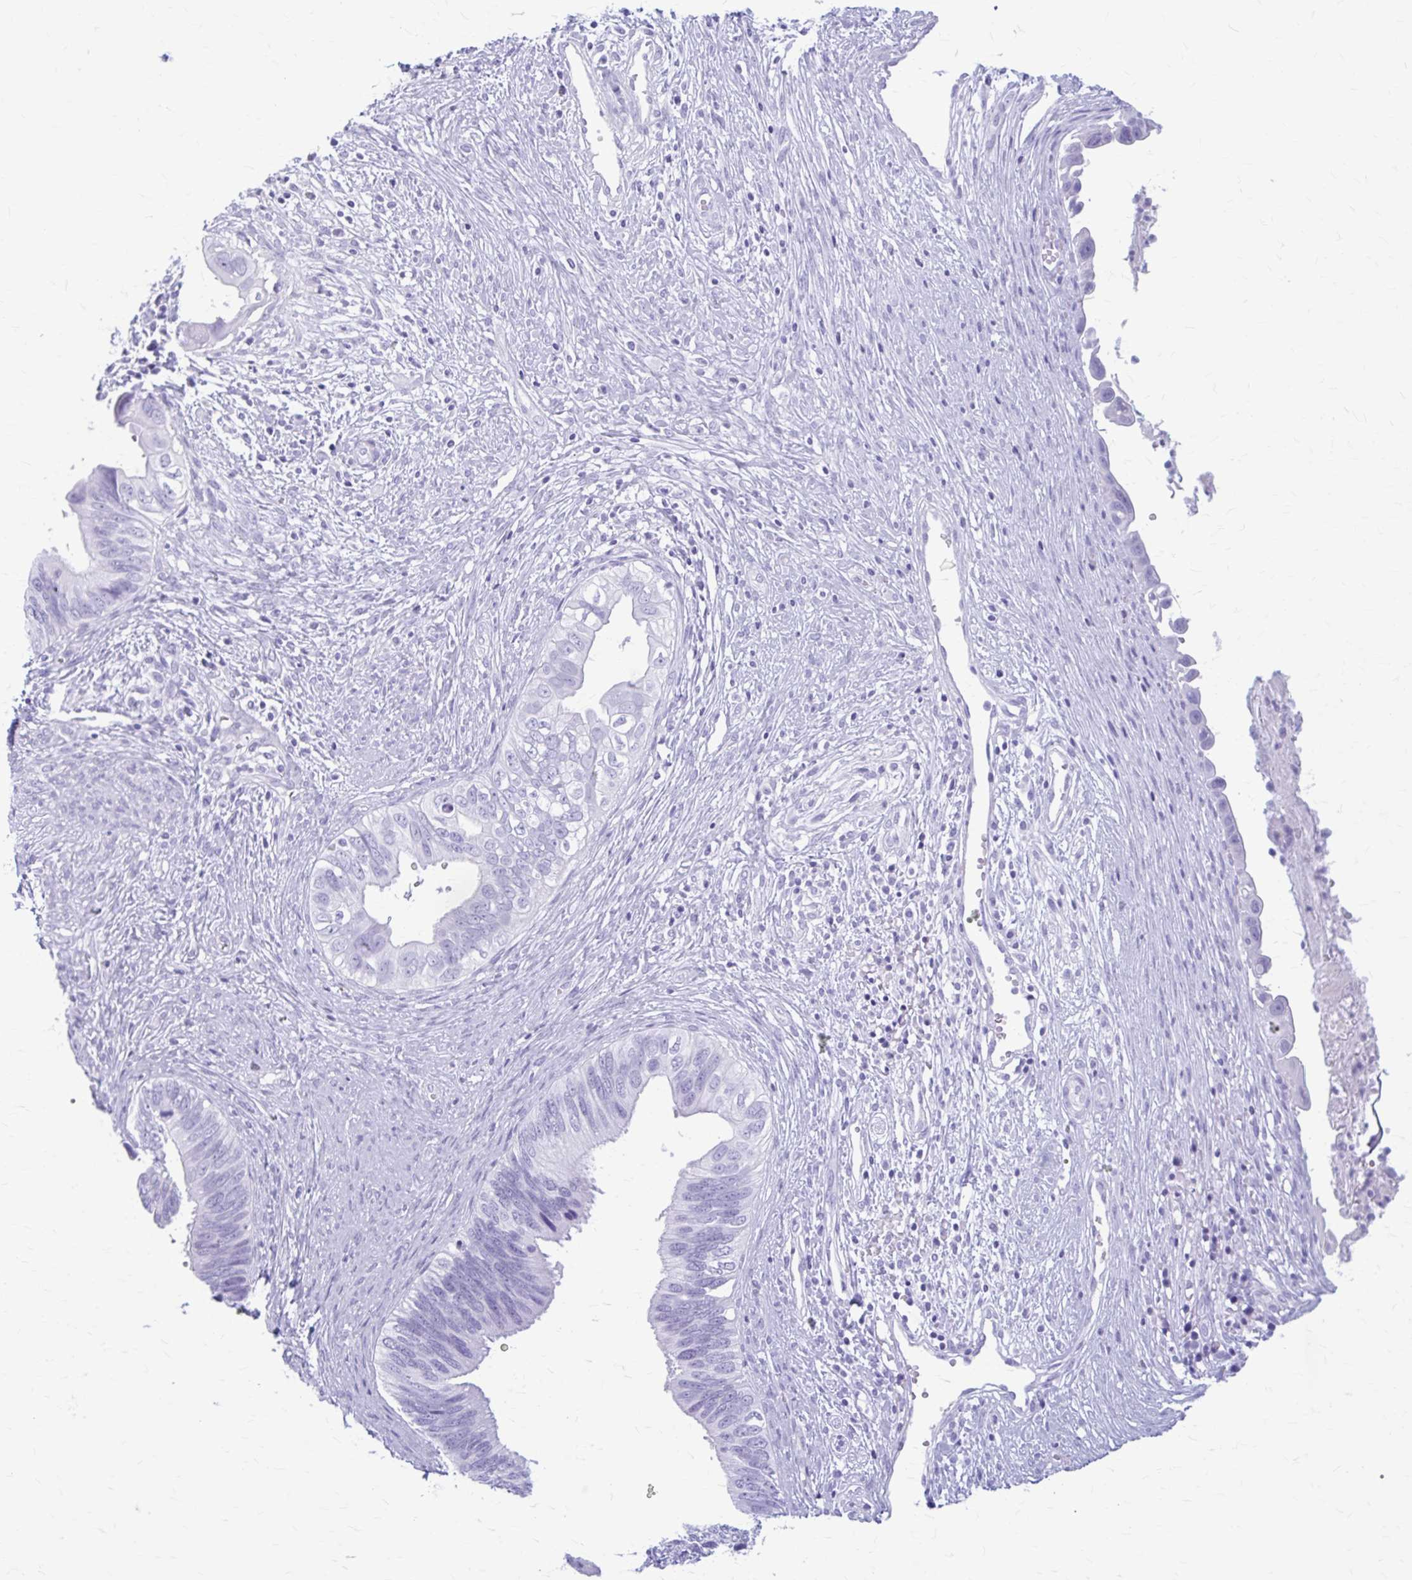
{"staining": {"intensity": "negative", "quantity": "none", "location": "none"}, "tissue": "cervical cancer", "cell_type": "Tumor cells", "image_type": "cancer", "snomed": [{"axis": "morphology", "description": "Adenocarcinoma, NOS"}, {"axis": "topography", "description": "Cervix"}], "caption": "Tumor cells show no significant expression in cervical cancer (adenocarcinoma). The staining was performed using DAB (3,3'-diaminobenzidine) to visualize the protein expression in brown, while the nuclei were stained in blue with hematoxylin (Magnification: 20x).", "gene": "KLHDC7A", "patient": {"sex": "female", "age": 42}}